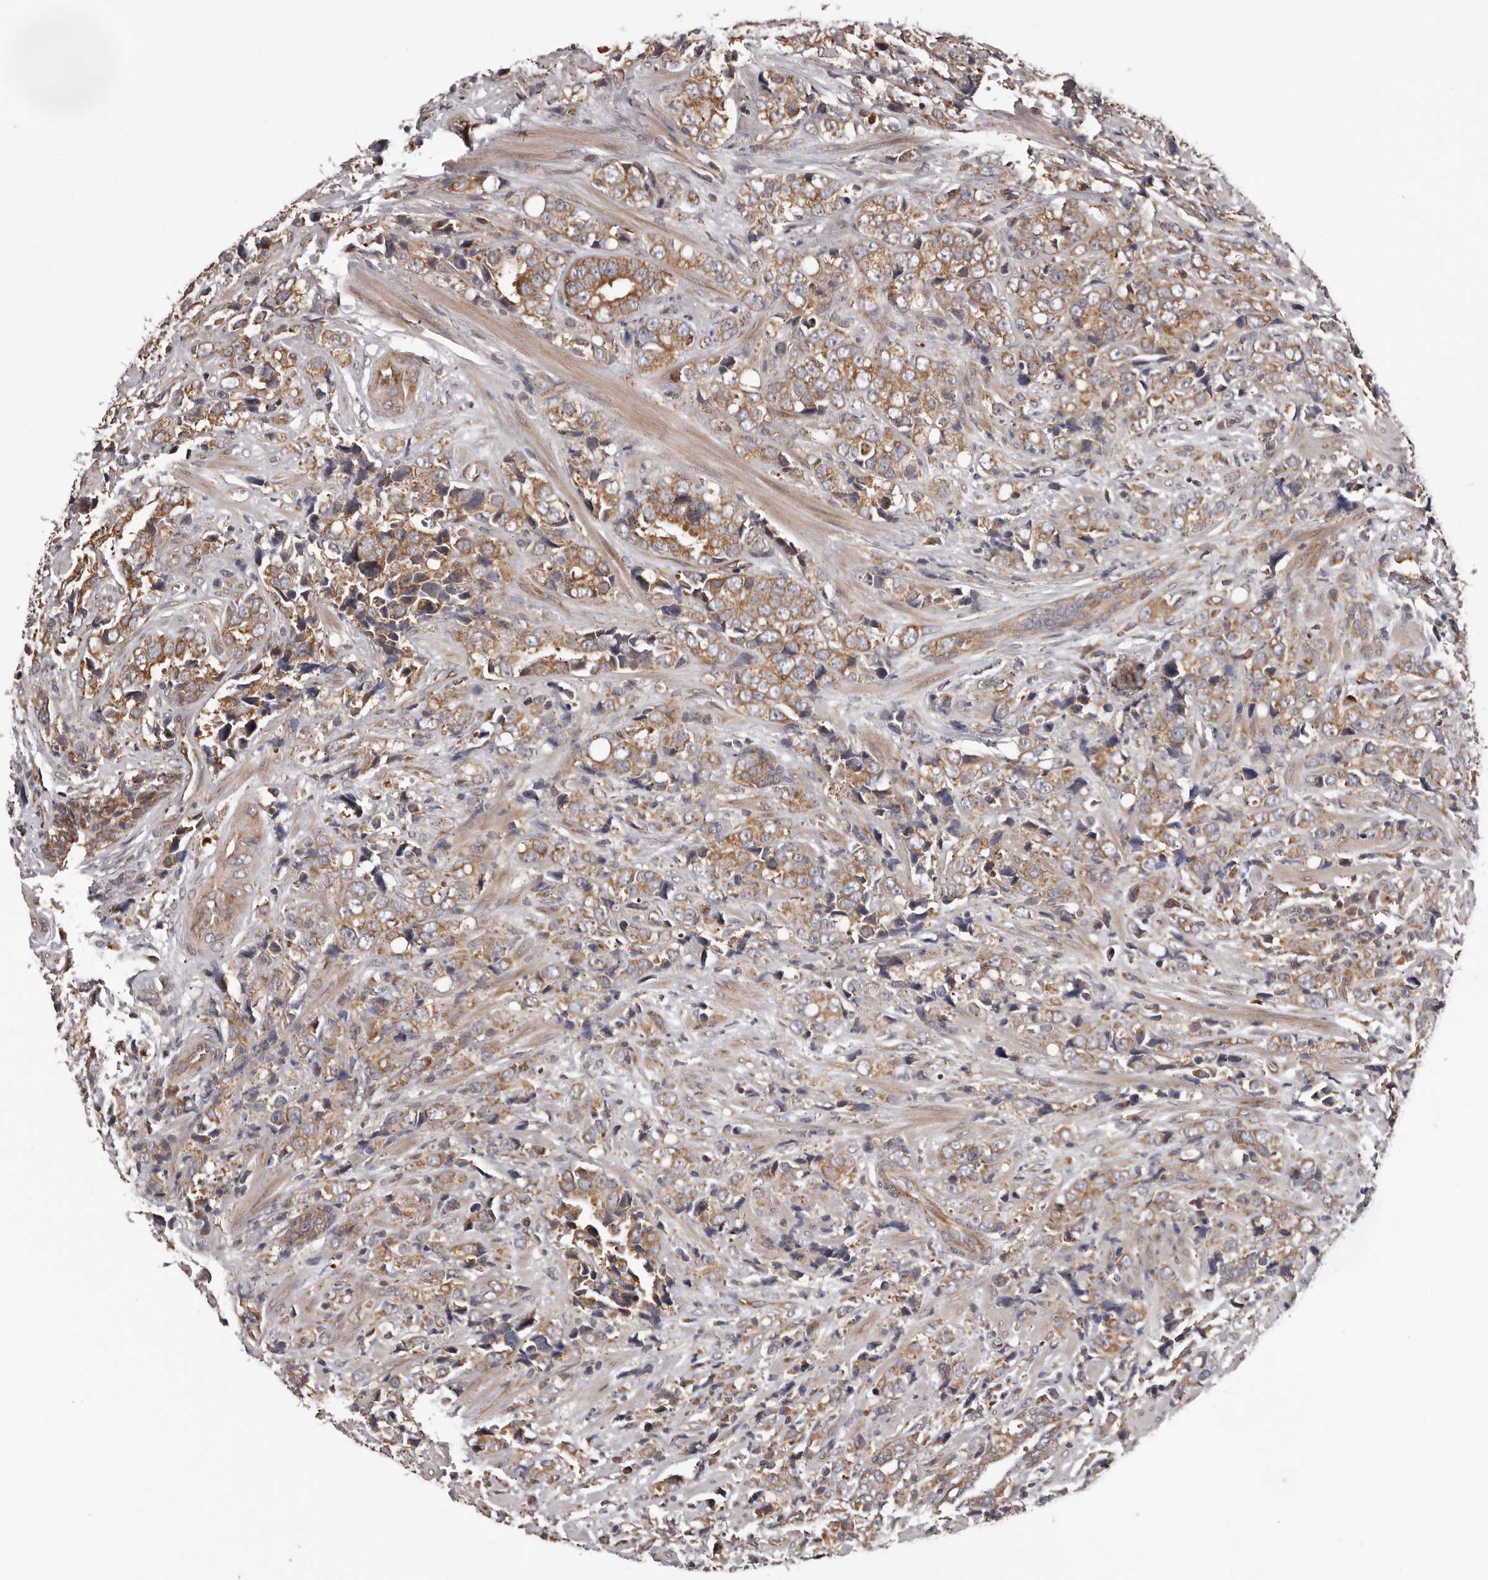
{"staining": {"intensity": "moderate", "quantity": ">75%", "location": "cytoplasmic/membranous"}, "tissue": "prostate cancer", "cell_type": "Tumor cells", "image_type": "cancer", "snomed": [{"axis": "morphology", "description": "Adenocarcinoma, High grade"}, {"axis": "topography", "description": "Prostate"}], "caption": "Prostate cancer stained with immunohistochemistry (IHC) displays moderate cytoplasmic/membranous expression in approximately >75% of tumor cells.", "gene": "VPS37A", "patient": {"sex": "male", "age": 71}}